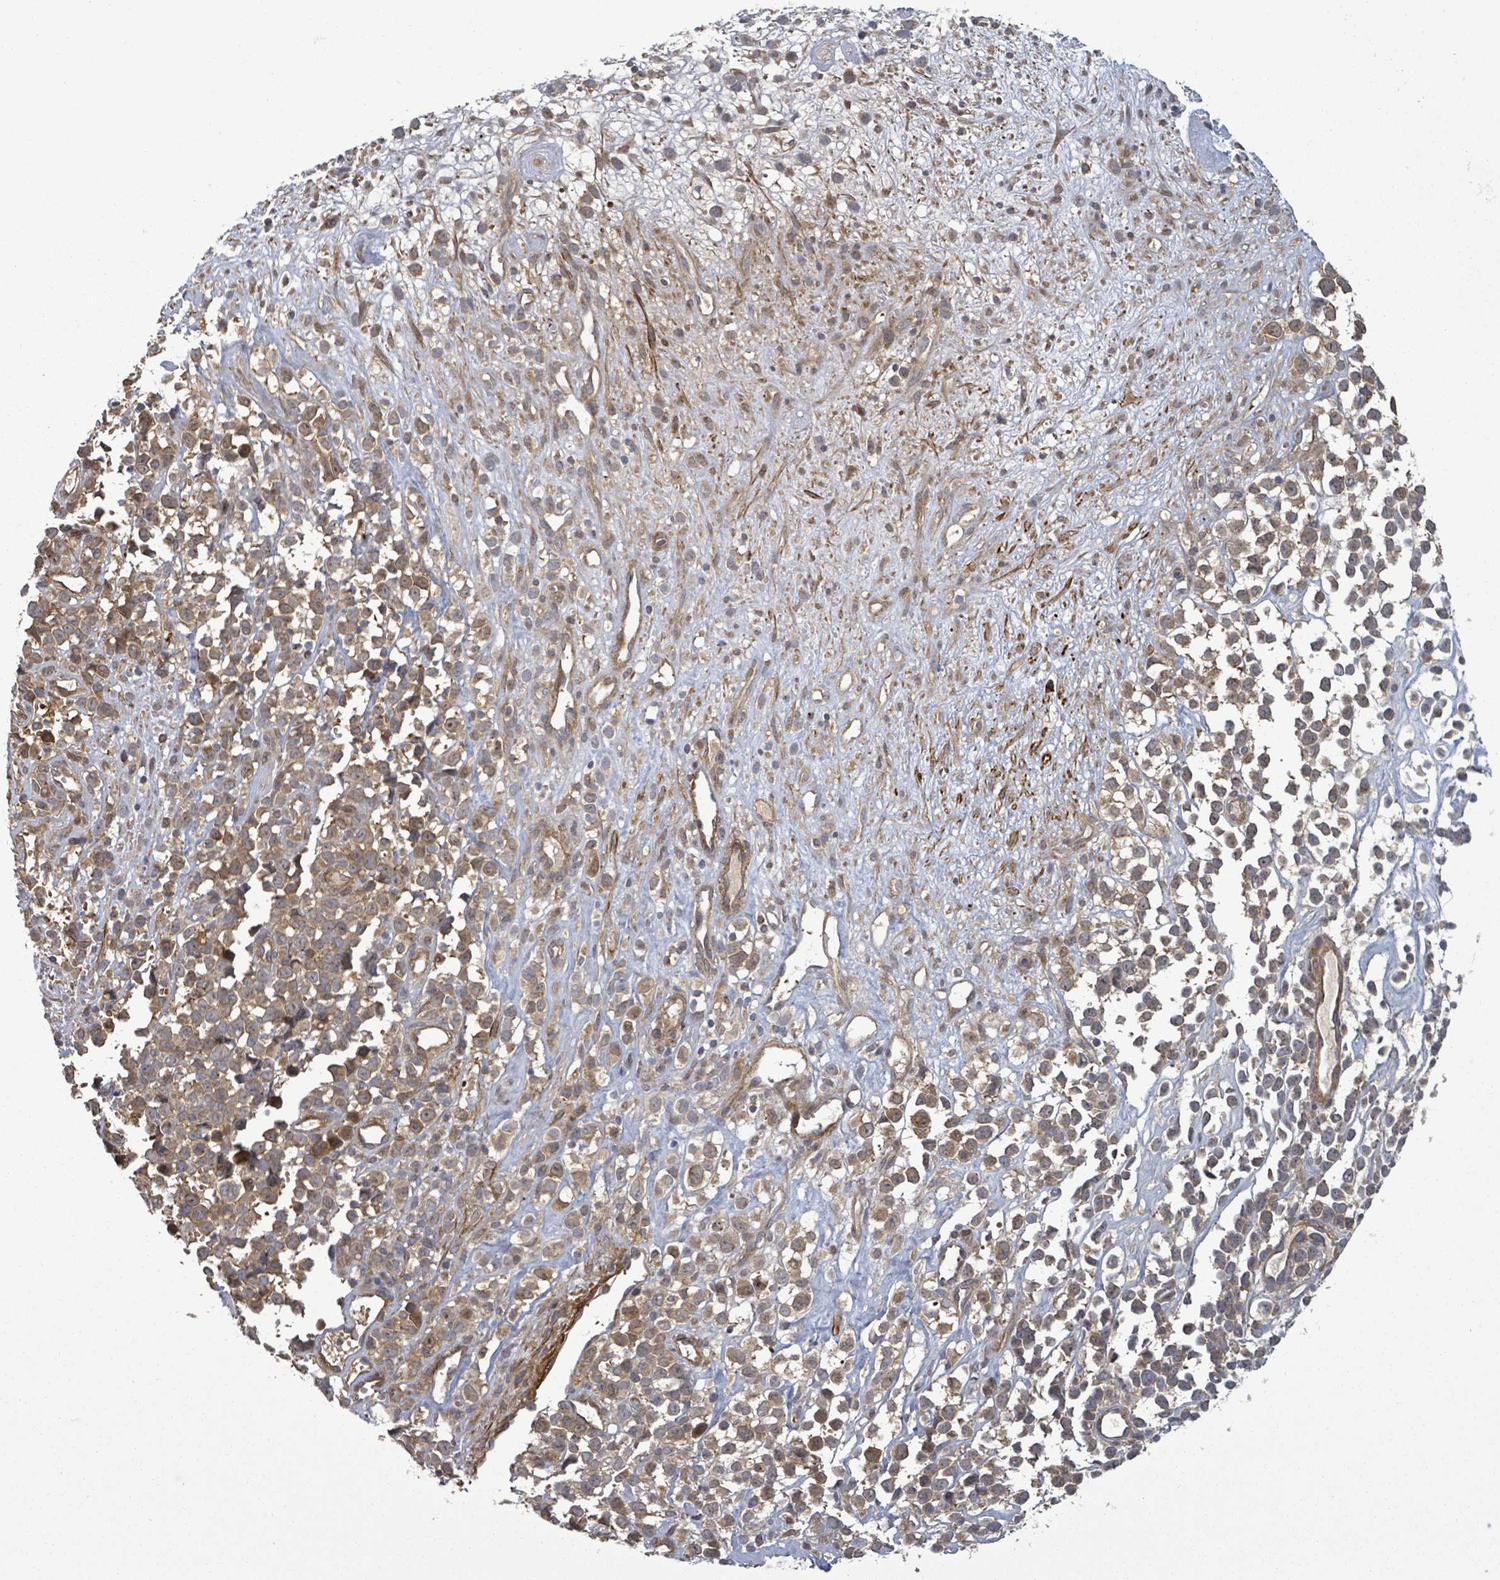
{"staining": {"intensity": "weak", "quantity": "25%-75%", "location": "cytoplasmic/membranous"}, "tissue": "melanoma", "cell_type": "Tumor cells", "image_type": "cancer", "snomed": [{"axis": "morphology", "description": "Malignant melanoma, NOS"}, {"axis": "topography", "description": "Nose, NOS"}], "caption": "Protein staining shows weak cytoplasmic/membranous staining in approximately 25%-75% of tumor cells in malignant melanoma.", "gene": "MAP3K6", "patient": {"sex": "female", "age": 48}}